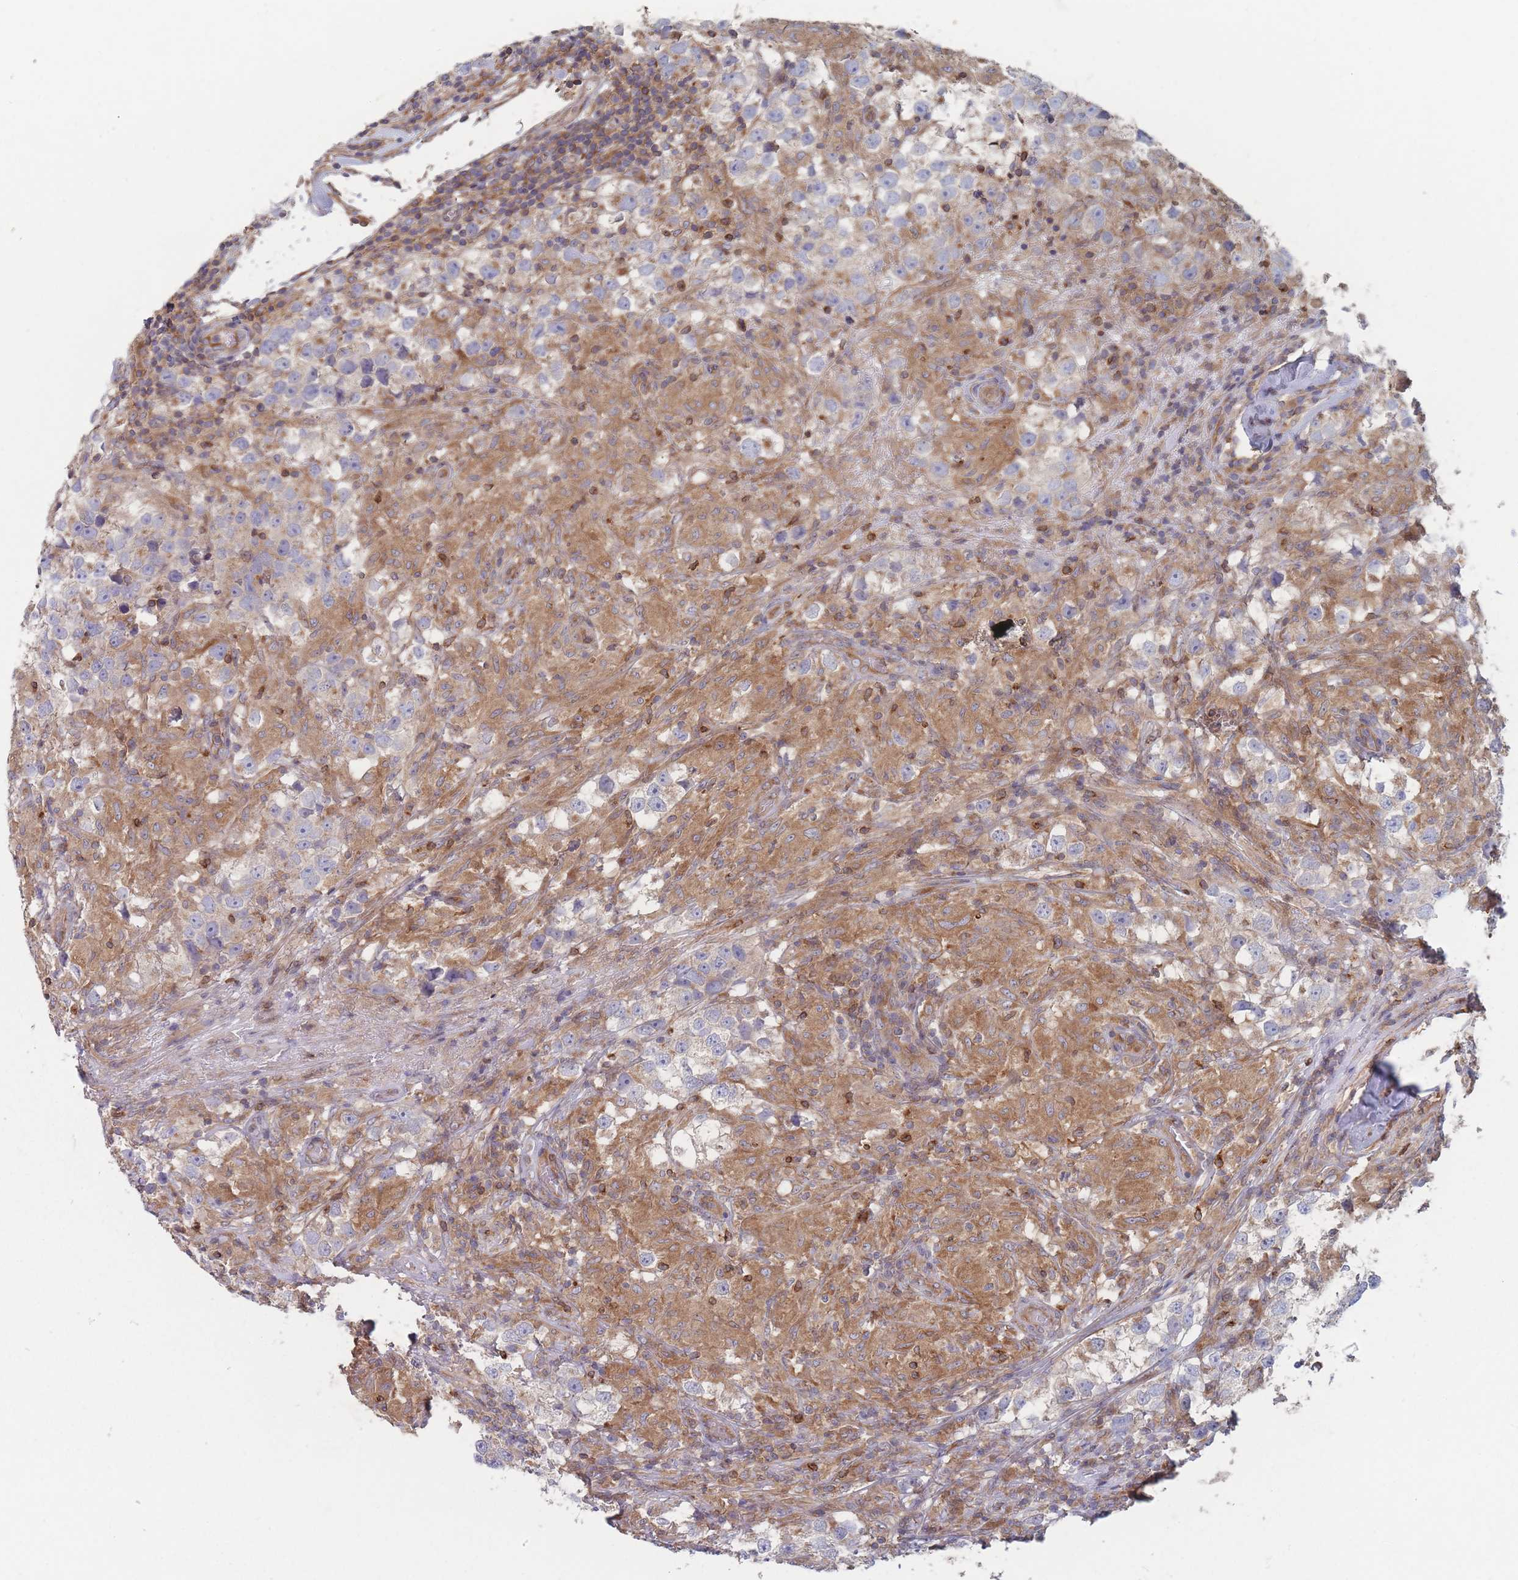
{"staining": {"intensity": "moderate", "quantity": "<25%", "location": "cytoplasmic/membranous"}, "tissue": "testis cancer", "cell_type": "Tumor cells", "image_type": "cancer", "snomed": [{"axis": "morphology", "description": "Seminoma, NOS"}, {"axis": "topography", "description": "Testis"}], "caption": "Testis cancer tissue demonstrates moderate cytoplasmic/membranous staining in about <25% of tumor cells, visualized by immunohistochemistry.", "gene": "KDSR", "patient": {"sex": "male", "age": 46}}